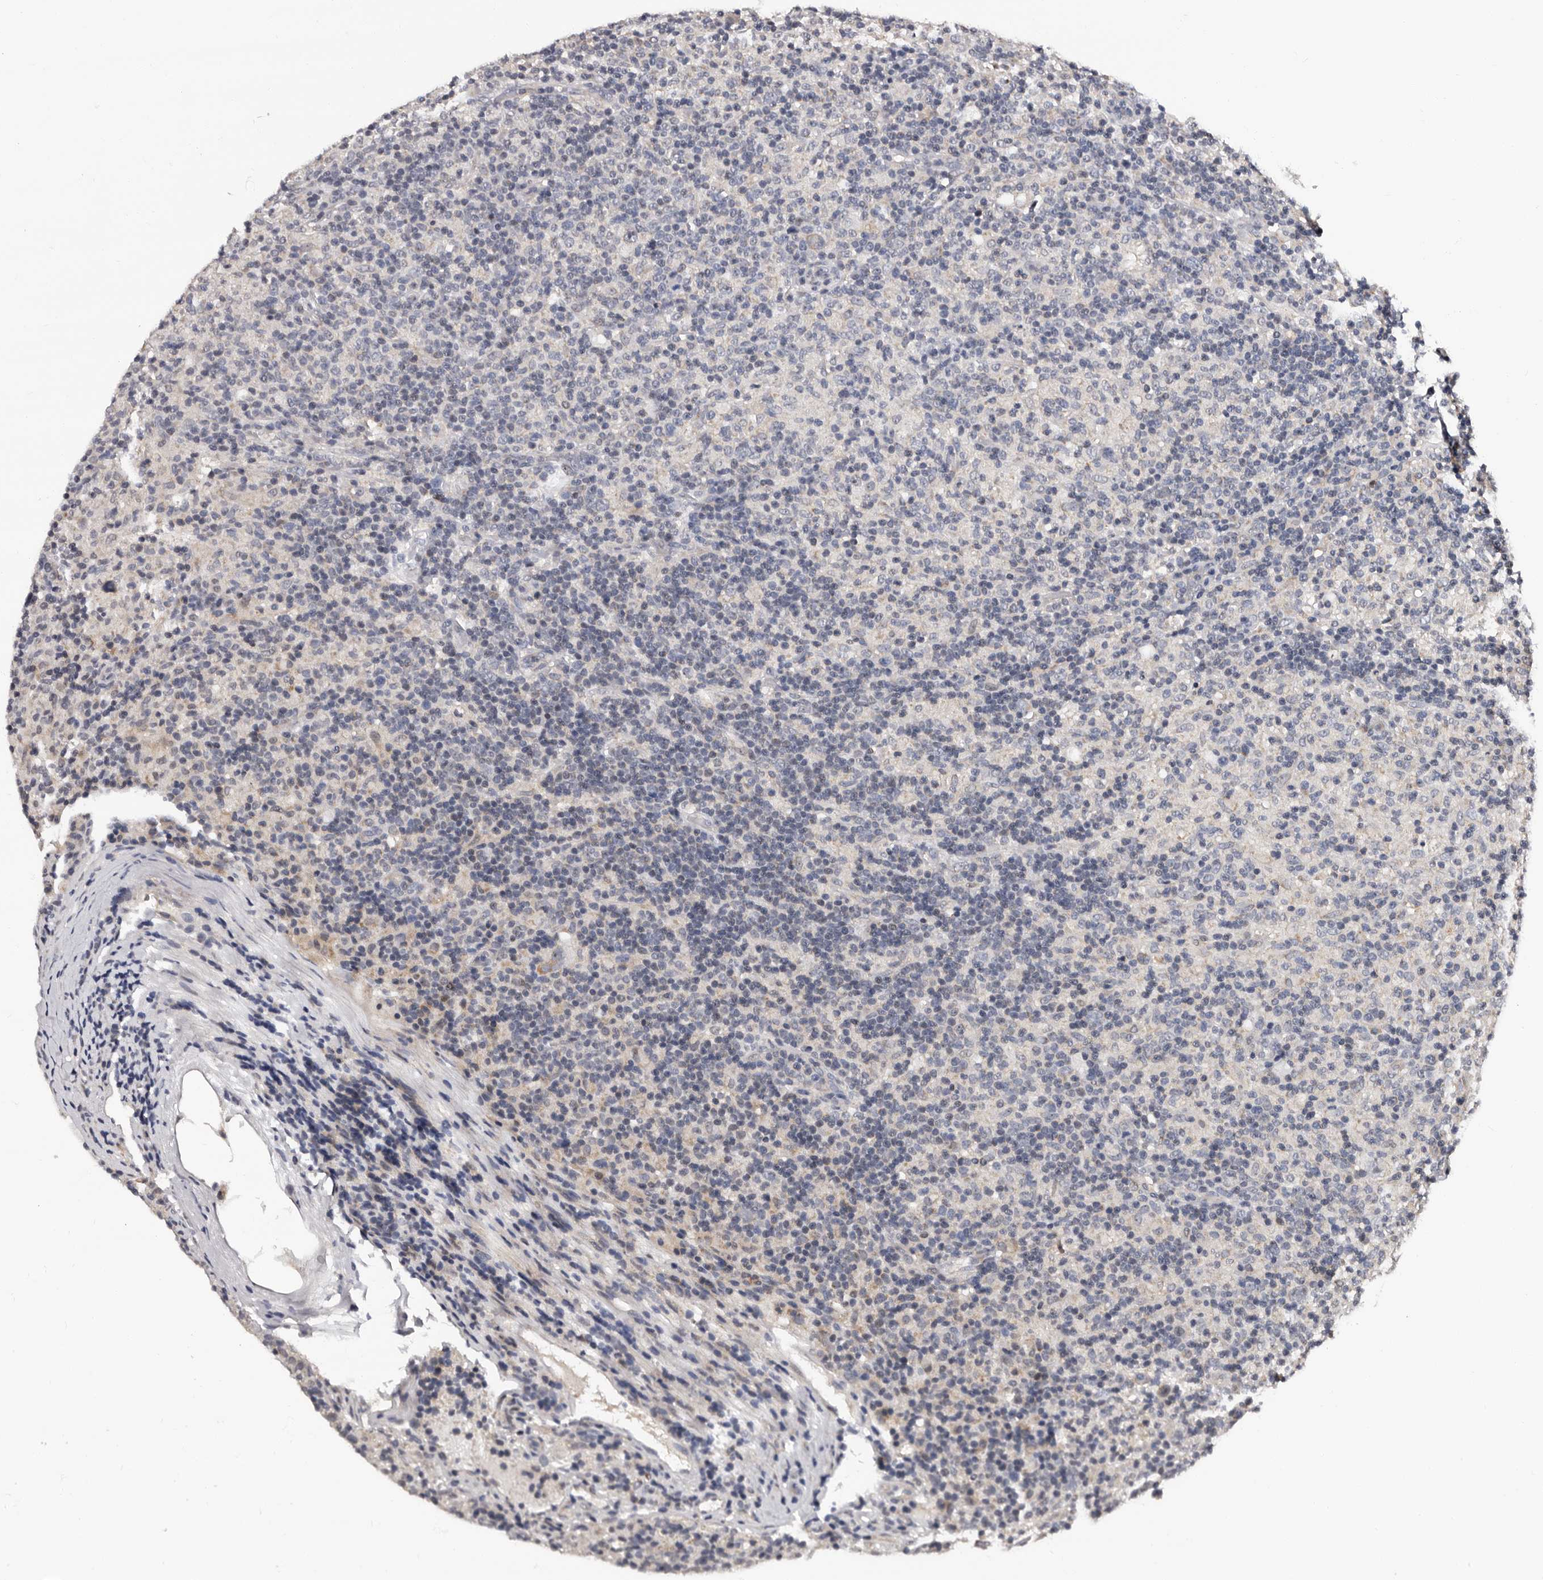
{"staining": {"intensity": "negative", "quantity": "none", "location": "none"}, "tissue": "lymphoma", "cell_type": "Tumor cells", "image_type": "cancer", "snomed": [{"axis": "morphology", "description": "Hodgkin's disease, NOS"}, {"axis": "topography", "description": "Lymph node"}], "caption": "Protein analysis of lymphoma exhibits no significant expression in tumor cells.", "gene": "TAF4B", "patient": {"sex": "male", "age": 70}}